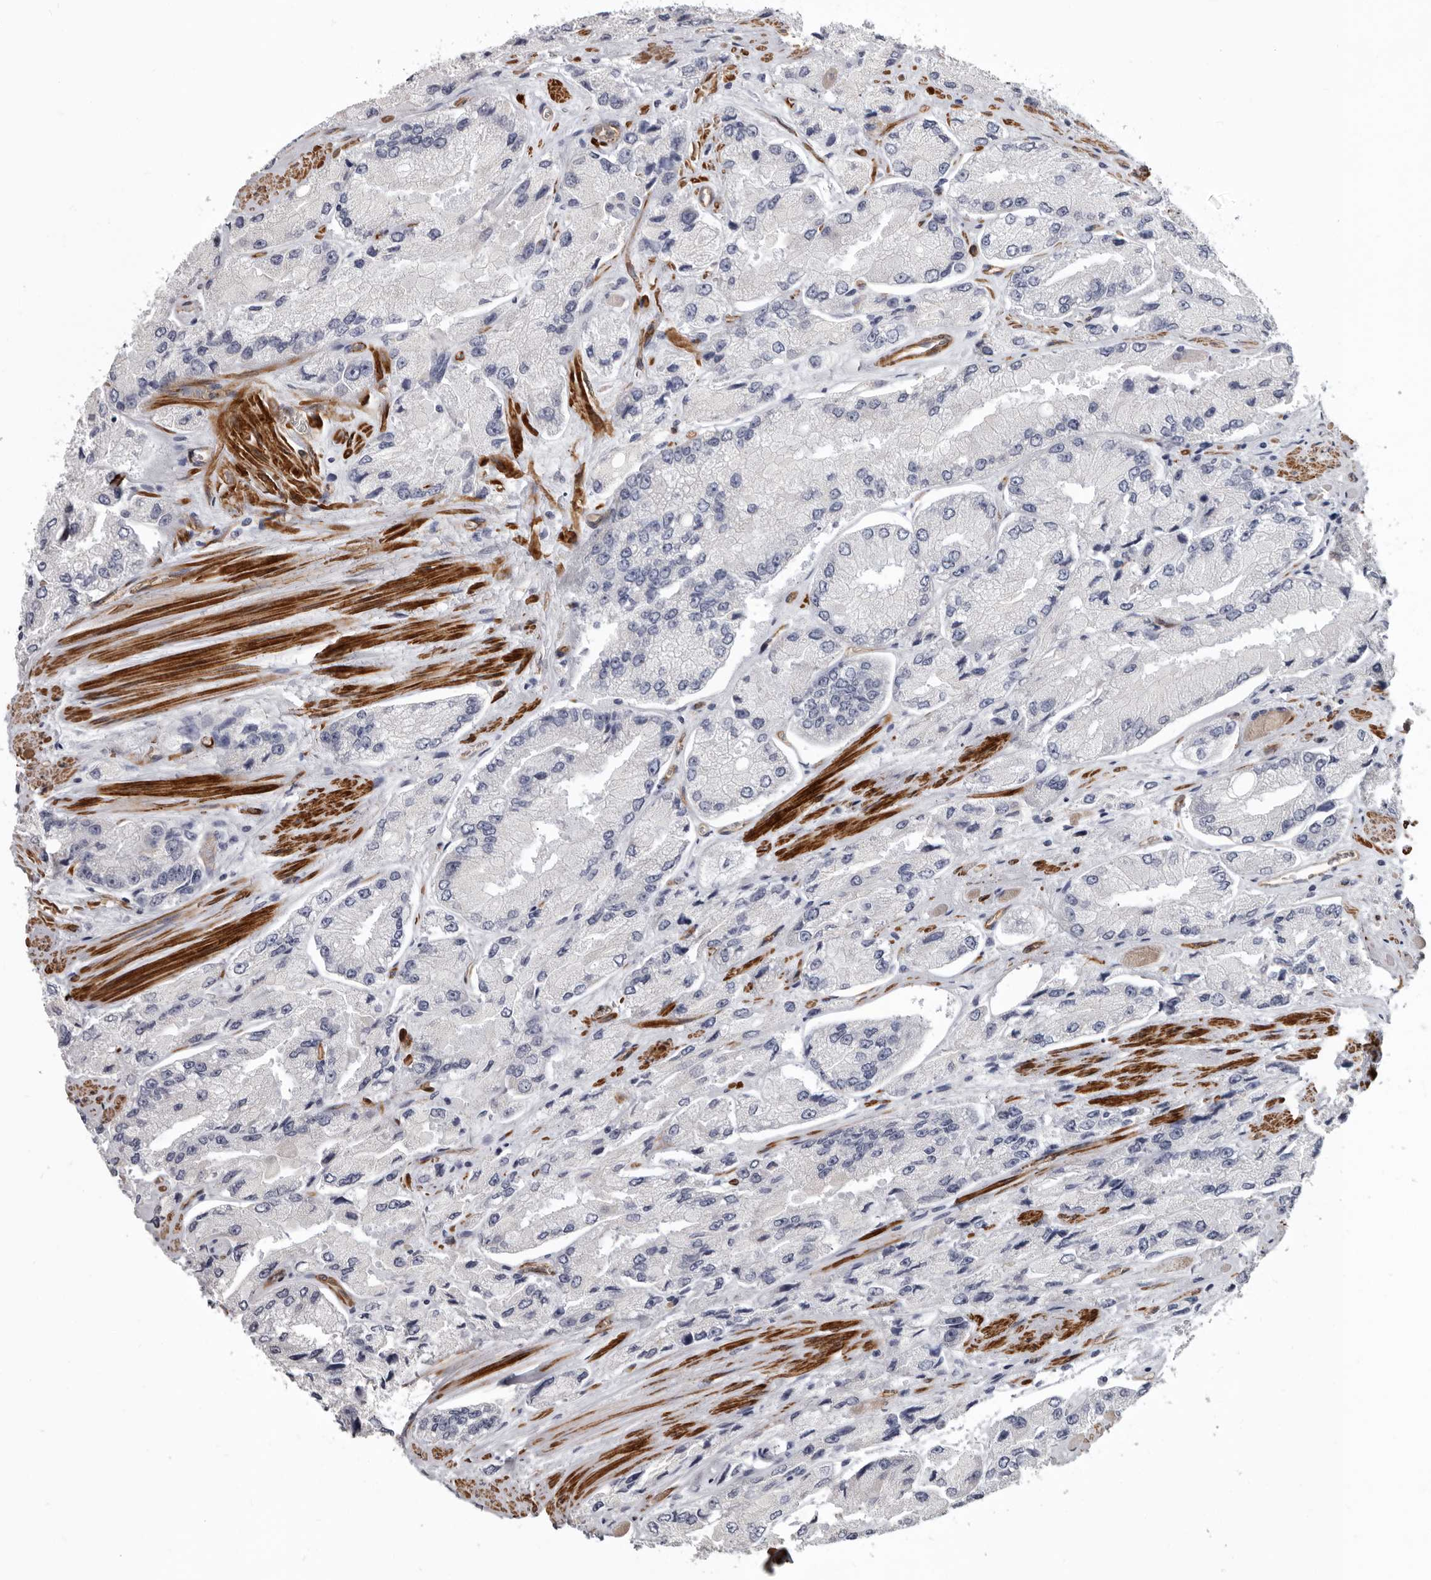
{"staining": {"intensity": "negative", "quantity": "none", "location": "none"}, "tissue": "prostate cancer", "cell_type": "Tumor cells", "image_type": "cancer", "snomed": [{"axis": "morphology", "description": "Adenocarcinoma, High grade"}, {"axis": "topography", "description": "Prostate"}], "caption": "This photomicrograph is of adenocarcinoma (high-grade) (prostate) stained with immunohistochemistry to label a protein in brown with the nuclei are counter-stained blue. There is no expression in tumor cells.", "gene": "ADGRL4", "patient": {"sex": "male", "age": 58}}